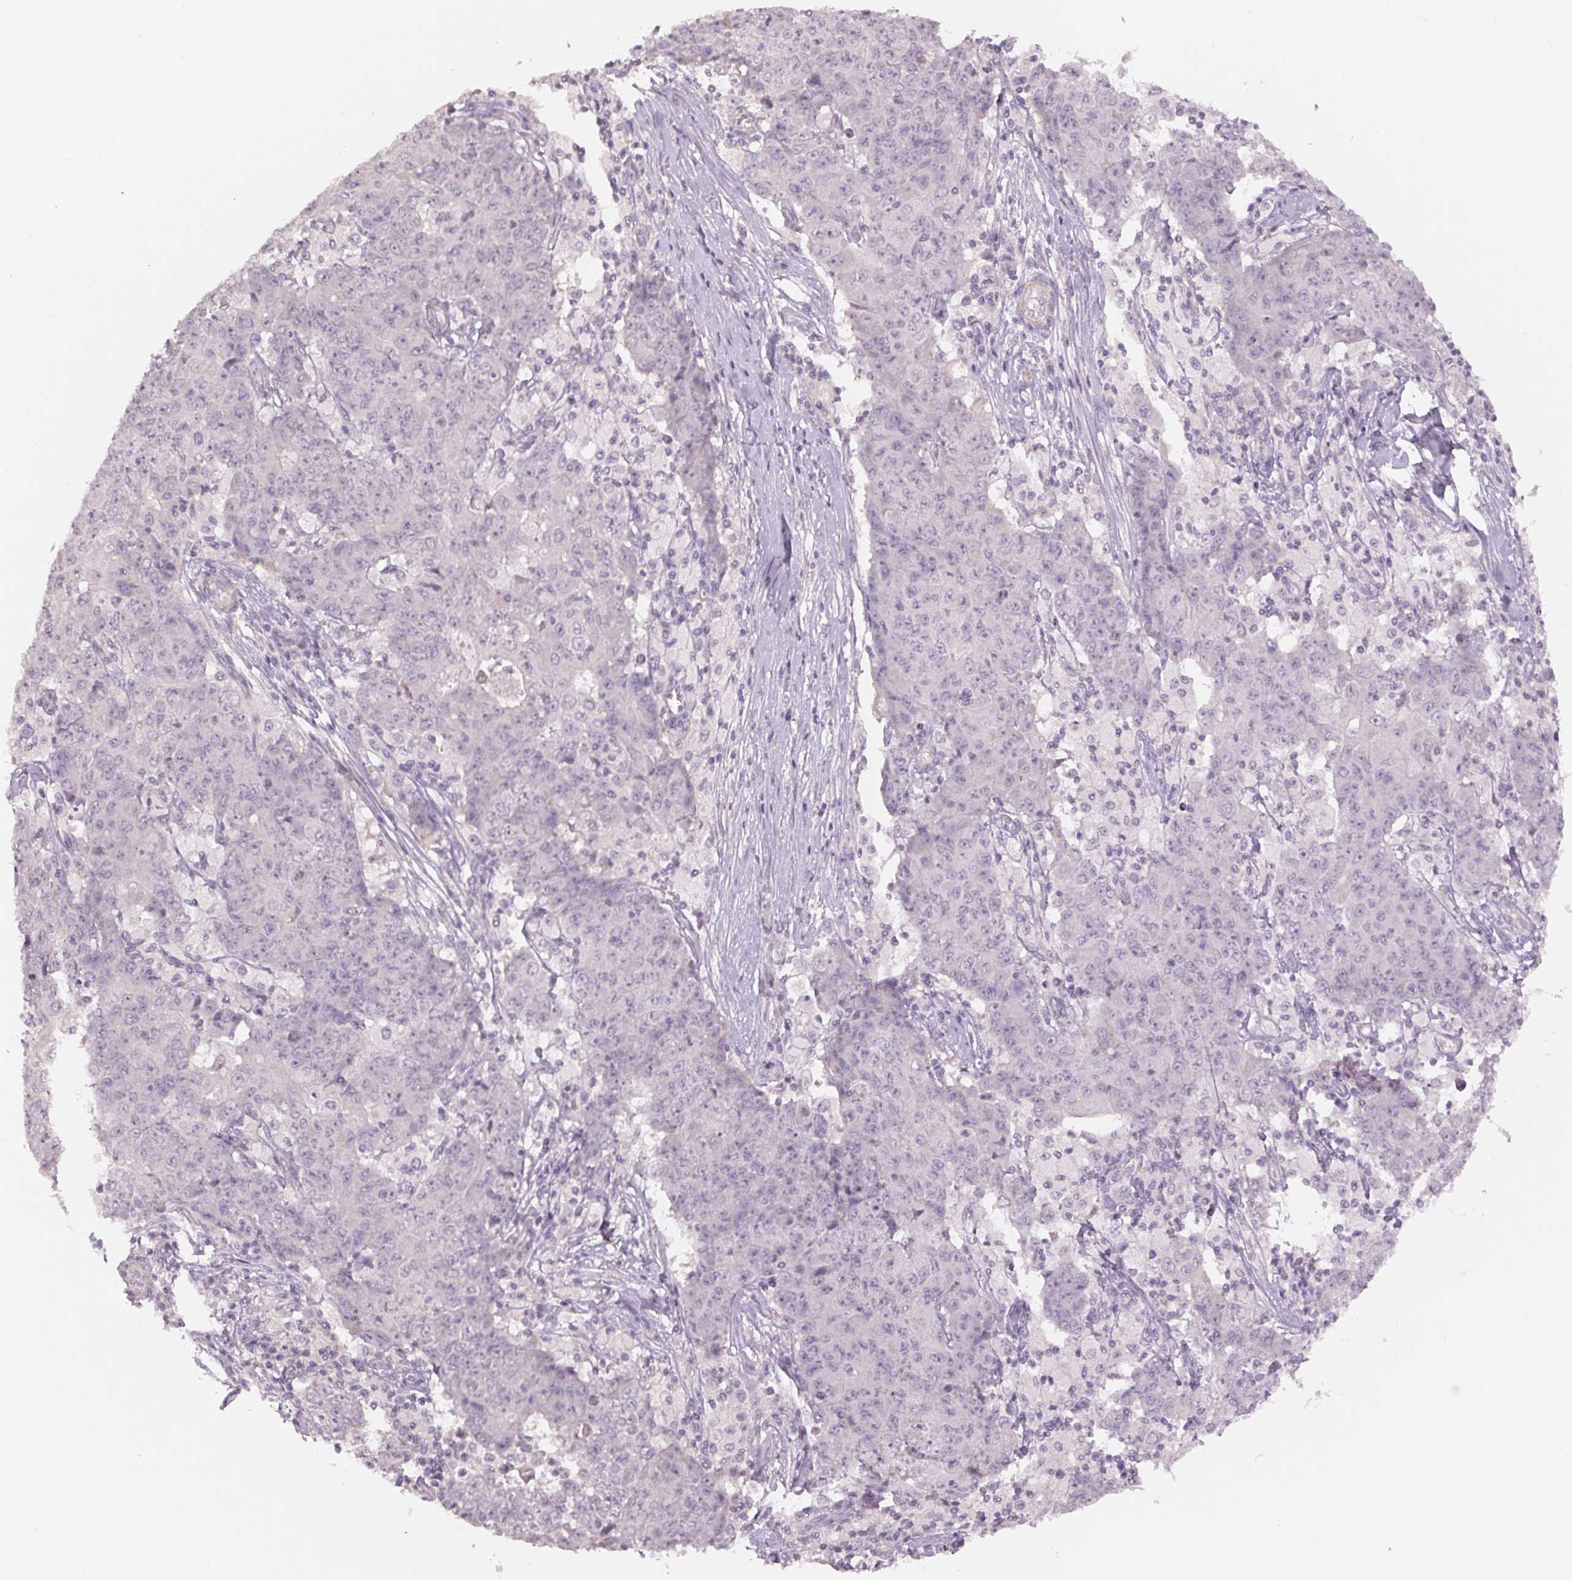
{"staining": {"intensity": "negative", "quantity": "none", "location": "none"}, "tissue": "ovarian cancer", "cell_type": "Tumor cells", "image_type": "cancer", "snomed": [{"axis": "morphology", "description": "Carcinoma, endometroid"}, {"axis": "topography", "description": "Ovary"}], "caption": "Tumor cells show no significant staining in endometroid carcinoma (ovarian).", "gene": "PPIA", "patient": {"sex": "female", "age": 42}}